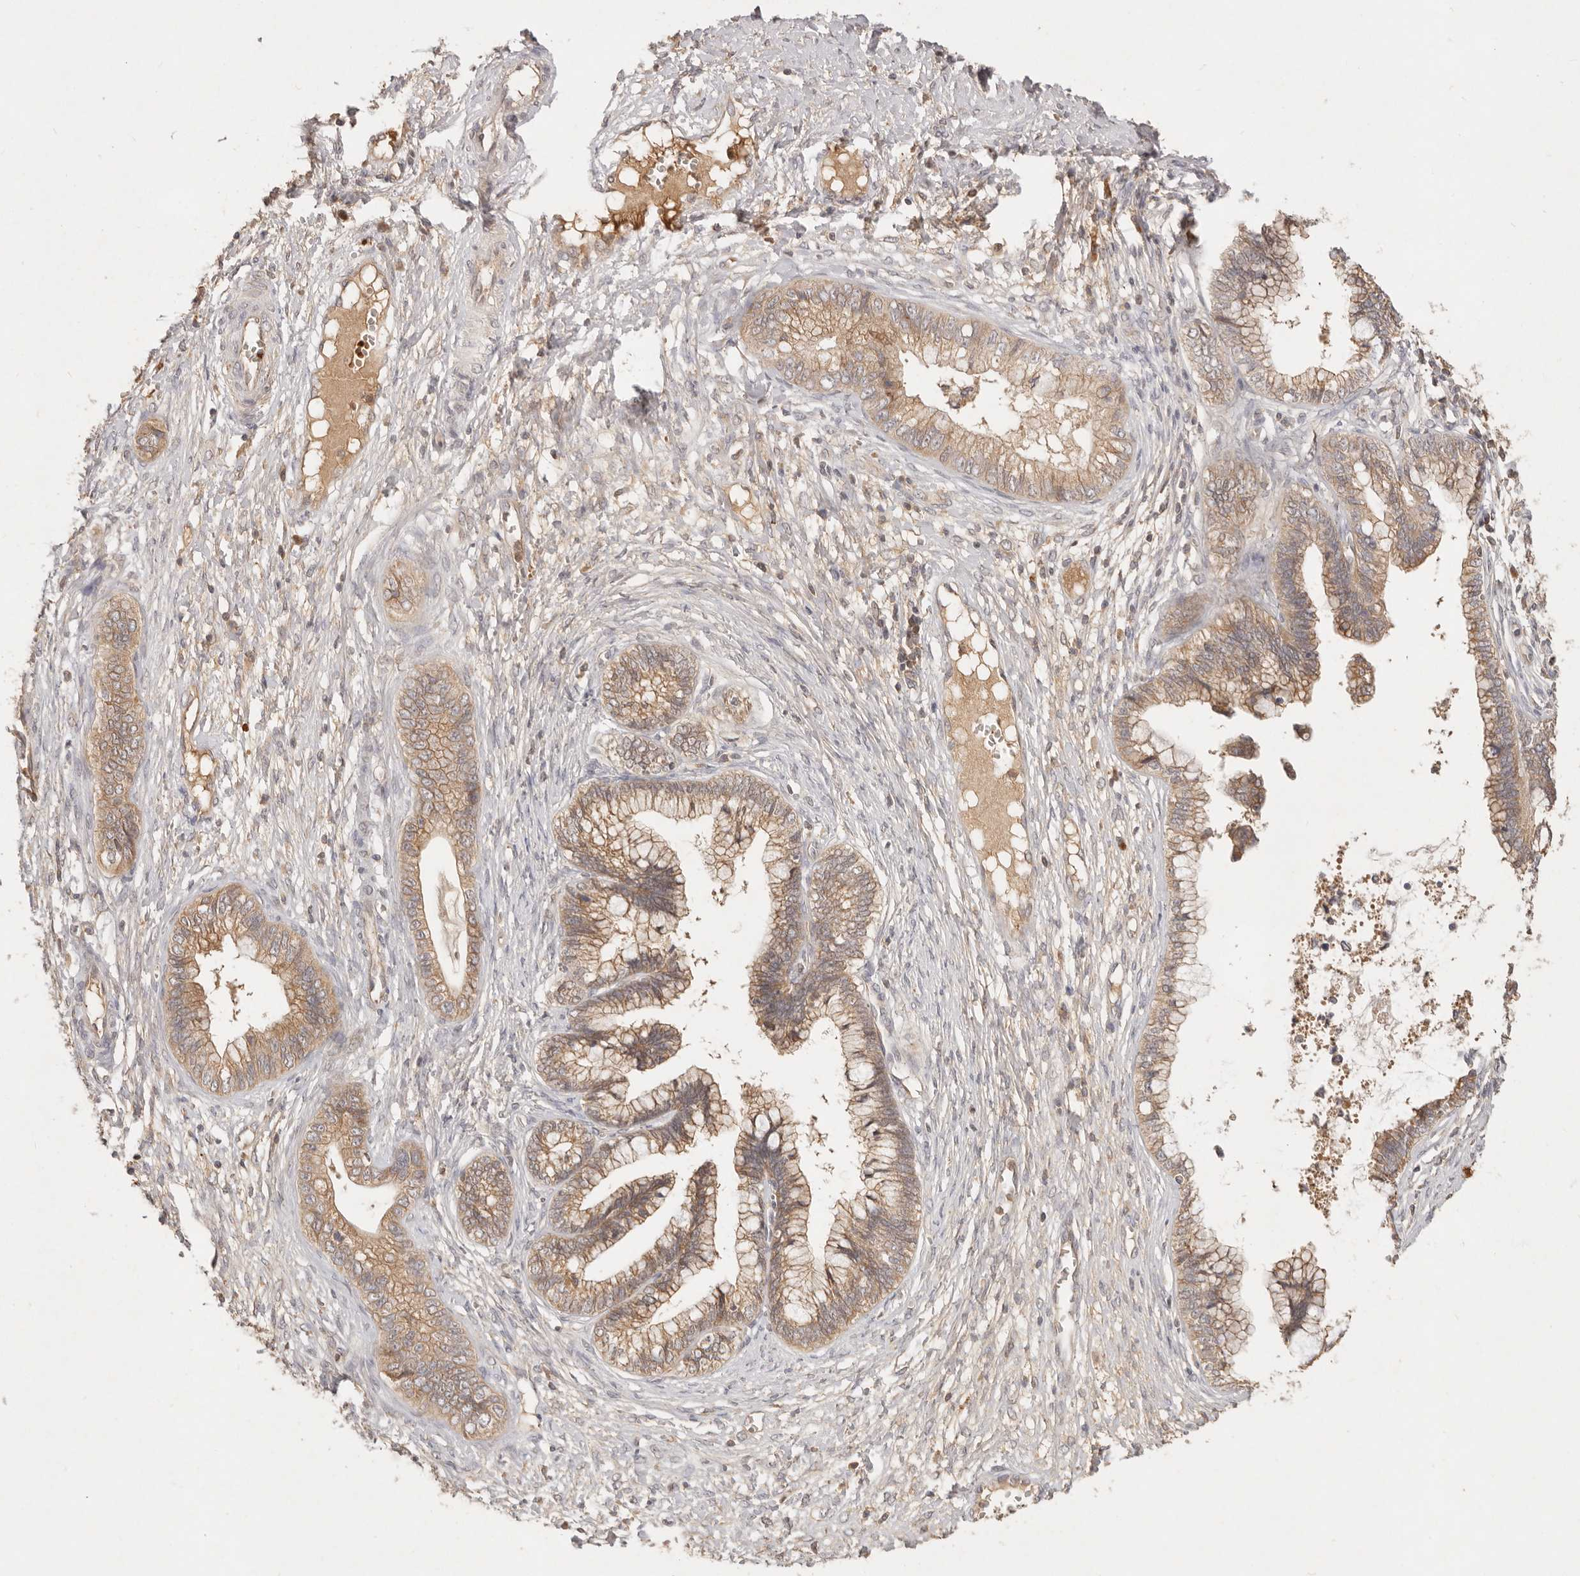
{"staining": {"intensity": "moderate", "quantity": ">75%", "location": "cytoplasmic/membranous"}, "tissue": "cervical cancer", "cell_type": "Tumor cells", "image_type": "cancer", "snomed": [{"axis": "morphology", "description": "Adenocarcinoma, NOS"}, {"axis": "topography", "description": "Cervix"}], "caption": "Protein analysis of adenocarcinoma (cervical) tissue demonstrates moderate cytoplasmic/membranous expression in about >75% of tumor cells.", "gene": "FREM2", "patient": {"sex": "female", "age": 44}}